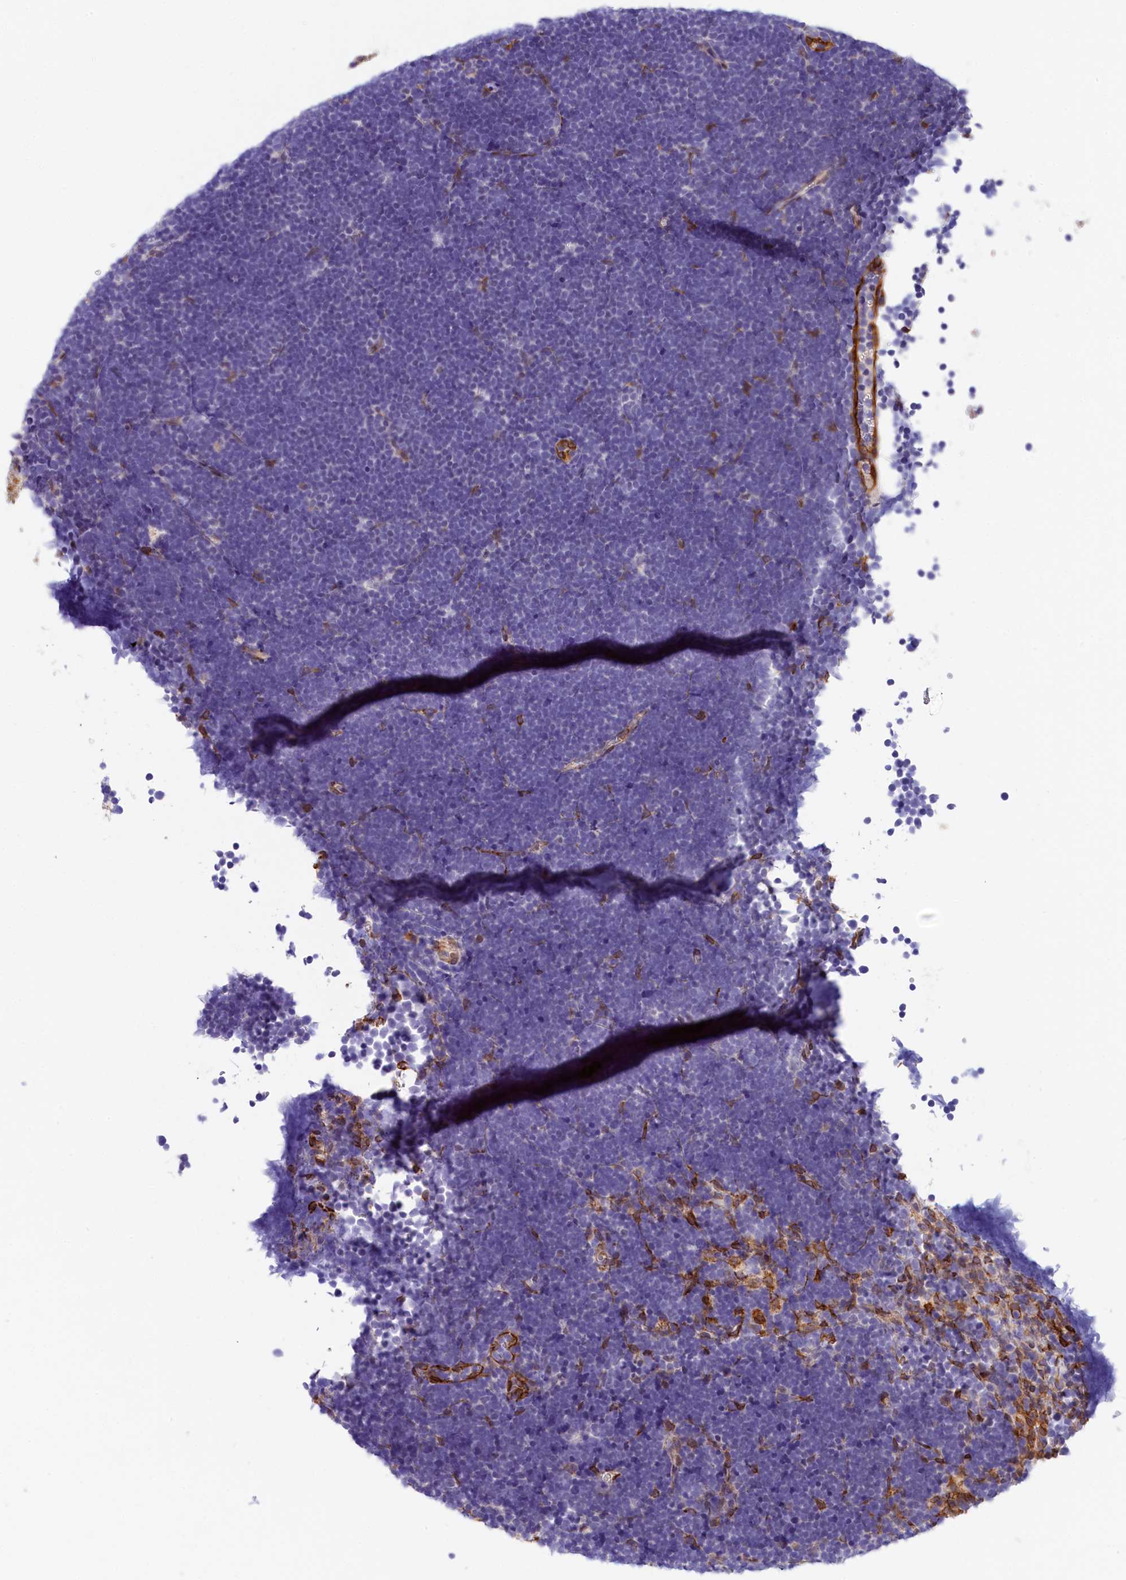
{"staining": {"intensity": "negative", "quantity": "none", "location": "none"}, "tissue": "lymphoma", "cell_type": "Tumor cells", "image_type": "cancer", "snomed": [{"axis": "morphology", "description": "Malignant lymphoma, non-Hodgkin's type, High grade"}, {"axis": "topography", "description": "Lymph node"}], "caption": "An image of human malignant lymphoma, non-Hodgkin's type (high-grade) is negative for staining in tumor cells. (Immunohistochemistry, brightfield microscopy, high magnification).", "gene": "ITGA1", "patient": {"sex": "male", "age": 13}}